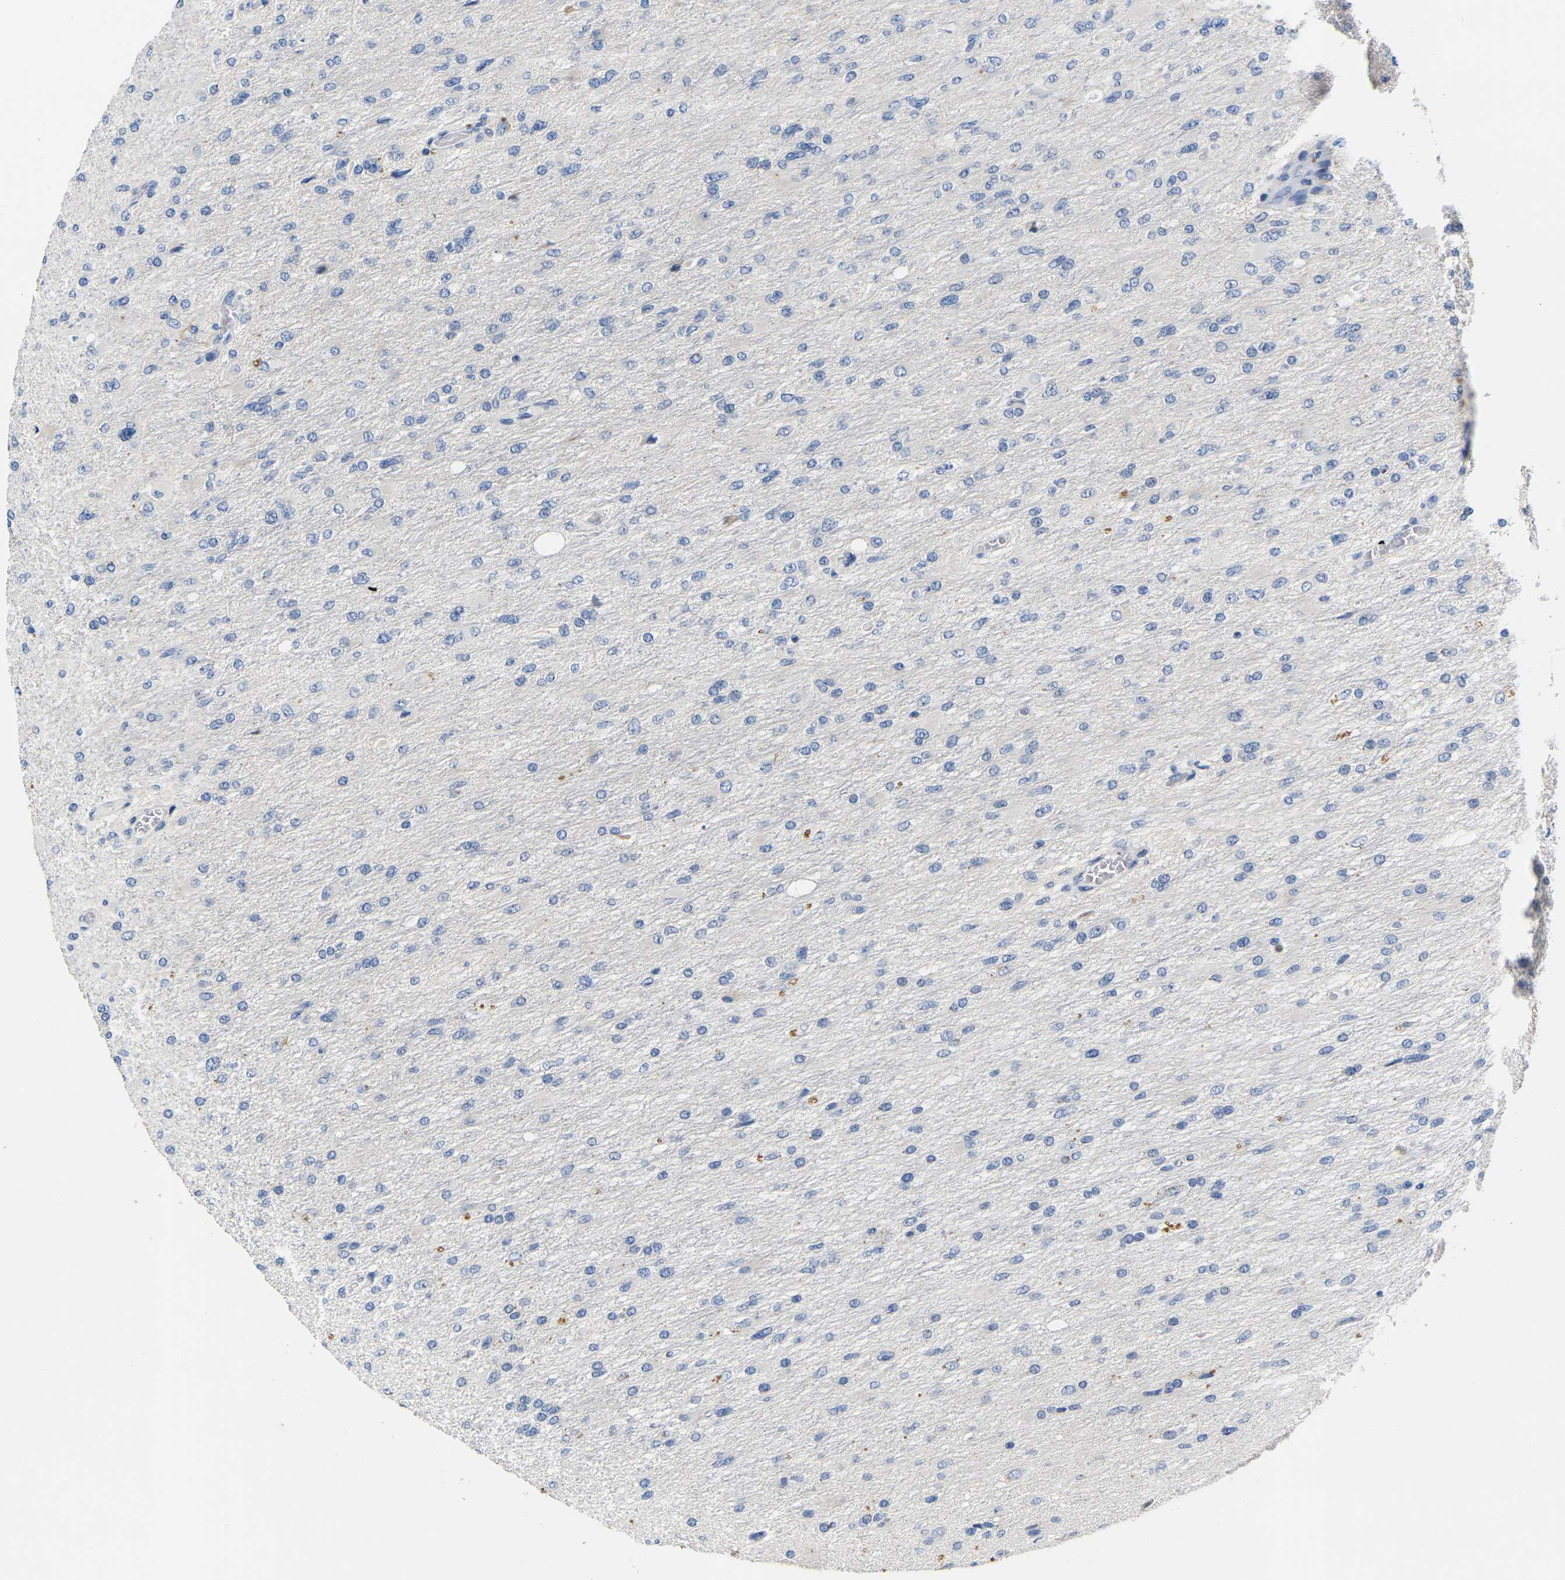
{"staining": {"intensity": "negative", "quantity": "none", "location": "none"}, "tissue": "glioma", "cell_type": "Tumor cells", "image_type": "cancer", "snomed": [{"axis": "morphology", "description": "Glioma, malignant, High grade"}, {"axis": "topography", "description": "Cerebral cortex"}], "caption": "A photomicrograph of human glioma is negative for staining in tumor cells.", "gene": "NOCT", "patient": {"sex": "female", "age": 36}}